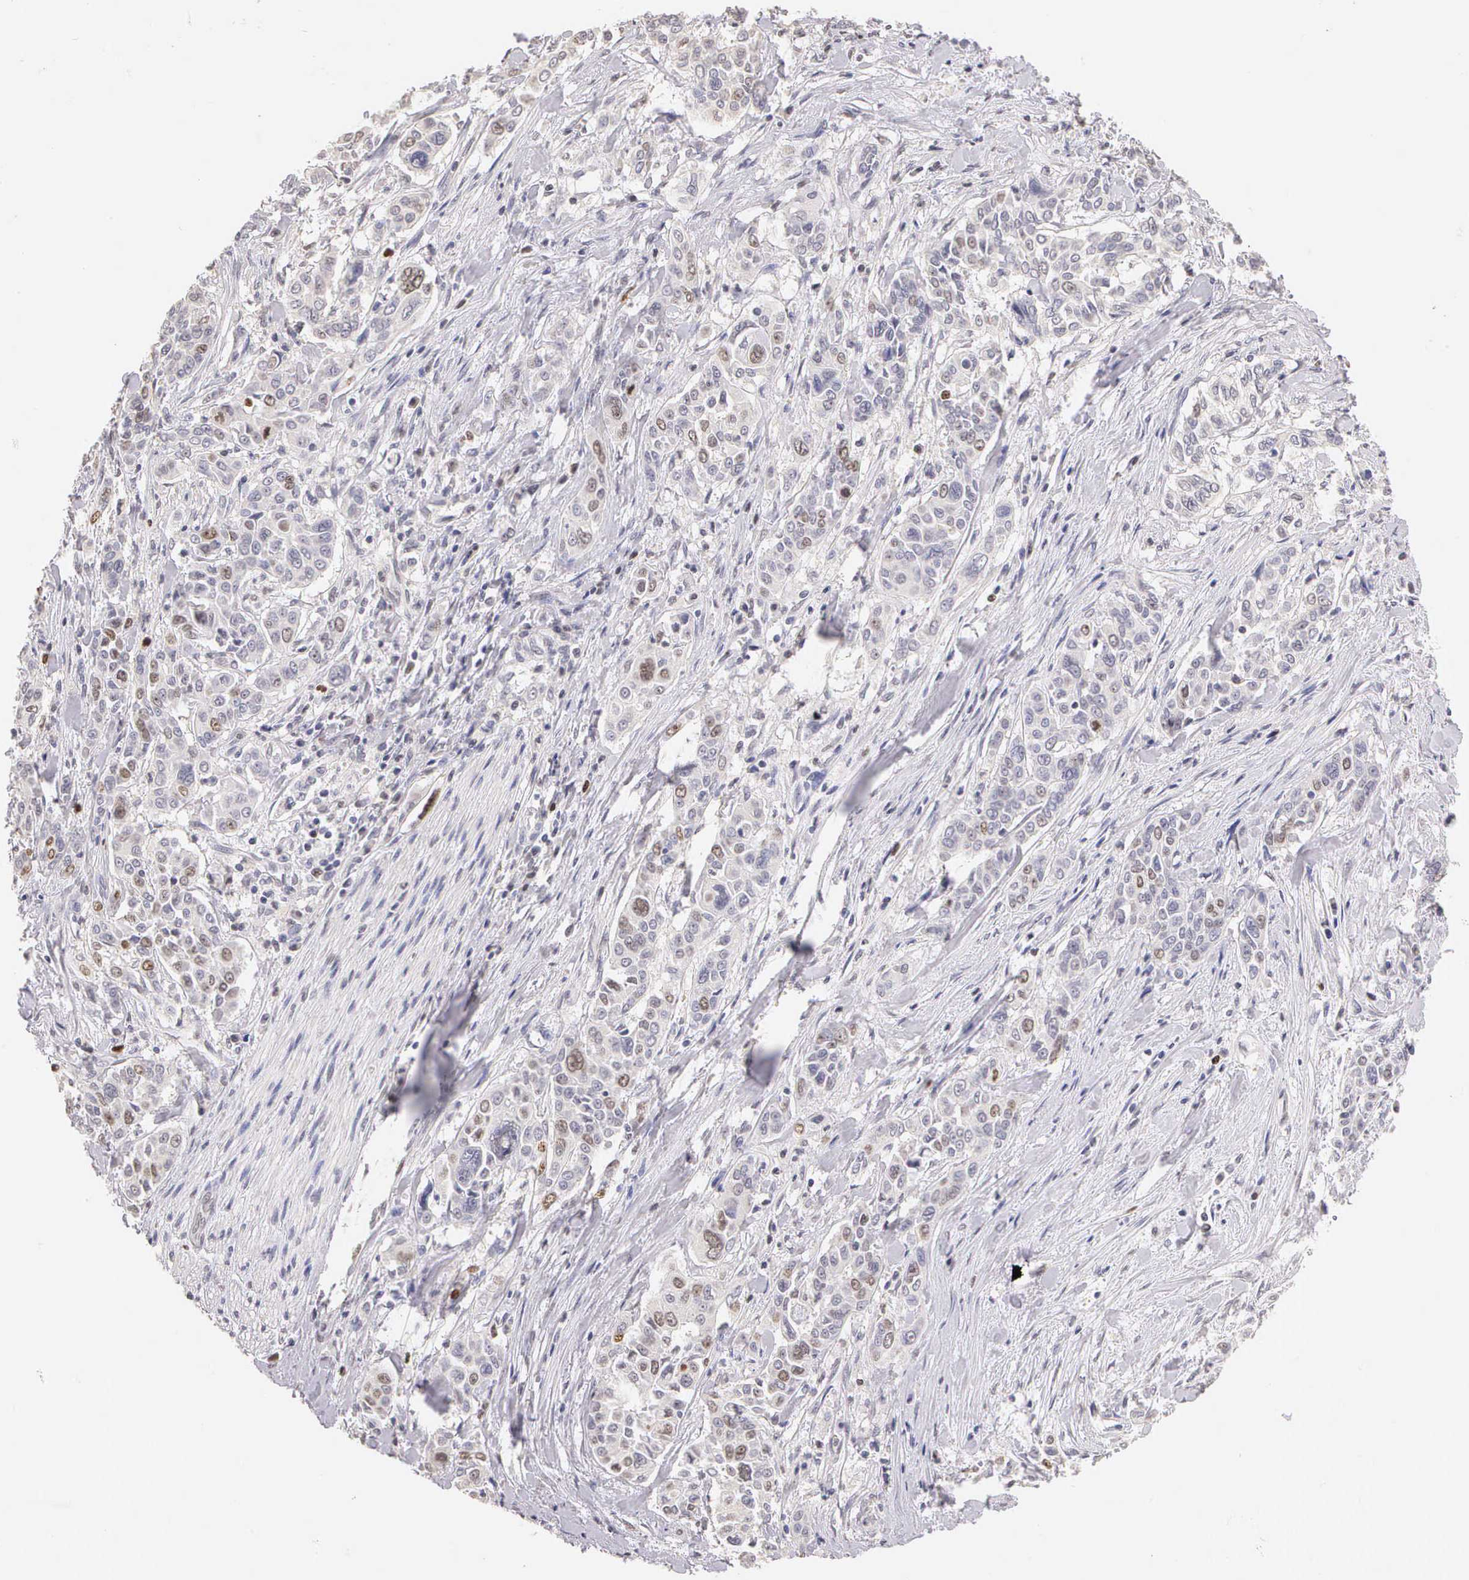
{"staining": {"intensity": "moderate", "quantity": "25%-75%", "location": "nuclear"}, "tissue": "pancreatic cancer", "cell_type": "Tumor cells", "image_type": "cancer", "snomed": [{"axis": "morphology", "description": "Adenocarcinoma, NOS"}, {"axis": "topography", "description": "Pancreas"}], "caption": "Pancreatic cancer (adenocarcinoma) stained for a protein exhibits moderate nuclear positivity in tumor cells.", "gene": "MKI67", "patient": {"sex": "female", "age": 52}}